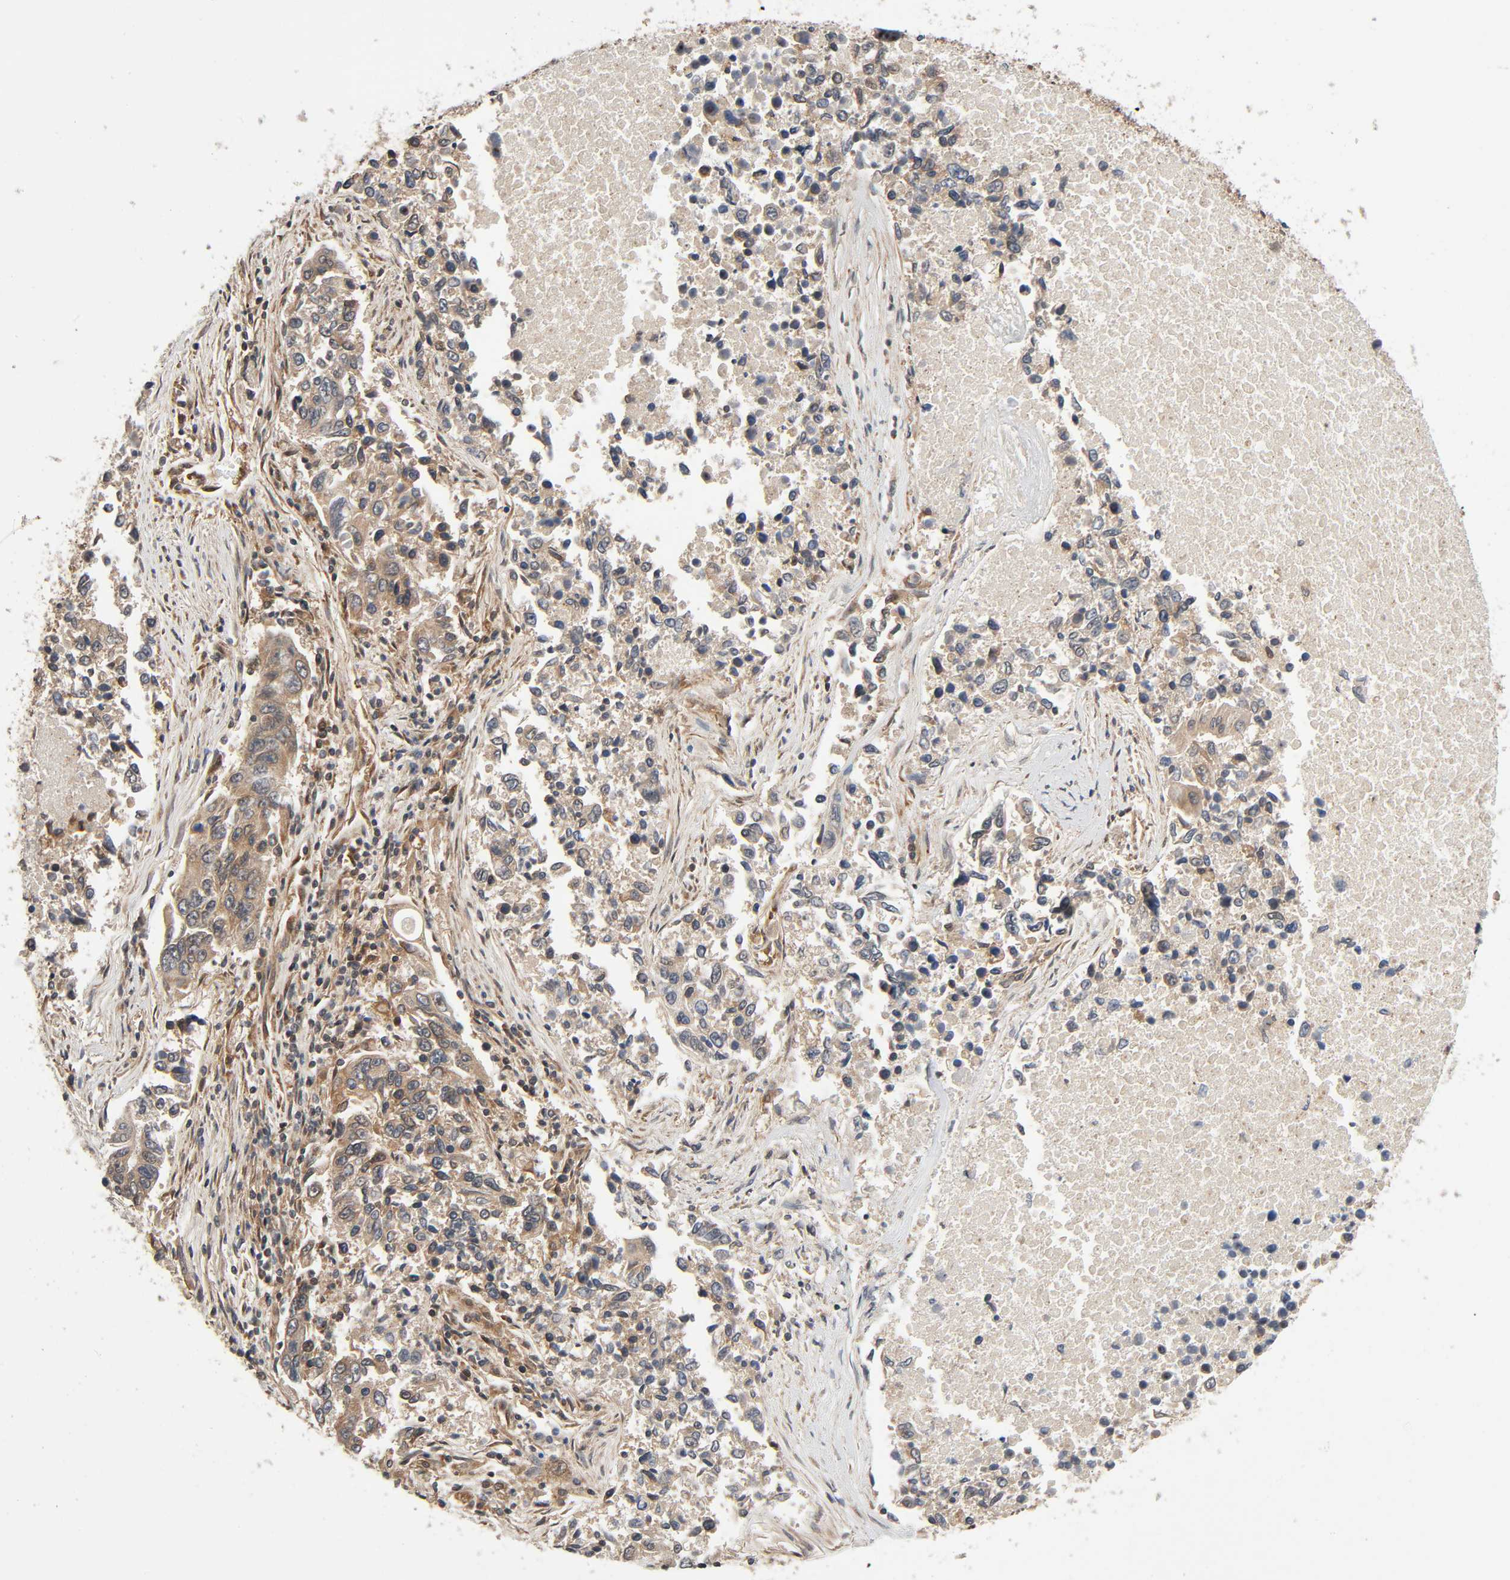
{"staining": {"intensity": "moderate", "quantity": ">75%", "location": "cytoplasmic/membranous"}, "tissue": "lung cancer", "cell_type": "Tumor cells", "image_type": "cancer", "snomed": [{"axis": "morphology", "description": "Adenocarcinoma, NOS"}, {"axis": "topography", "description": "Lung"}], "caption": "Immunohistochemical staining of human lung adenocarcinoma displays moderate cytoplasmic/membranous protein expression in approximately >75% of tumor cells. (DAB (3,3'-diaminobenzidine) = brown stain, brightfield microscopy at high magnification).", "gene": "PPP2R1B", "patient": {"sex": "male", "age": 84}}